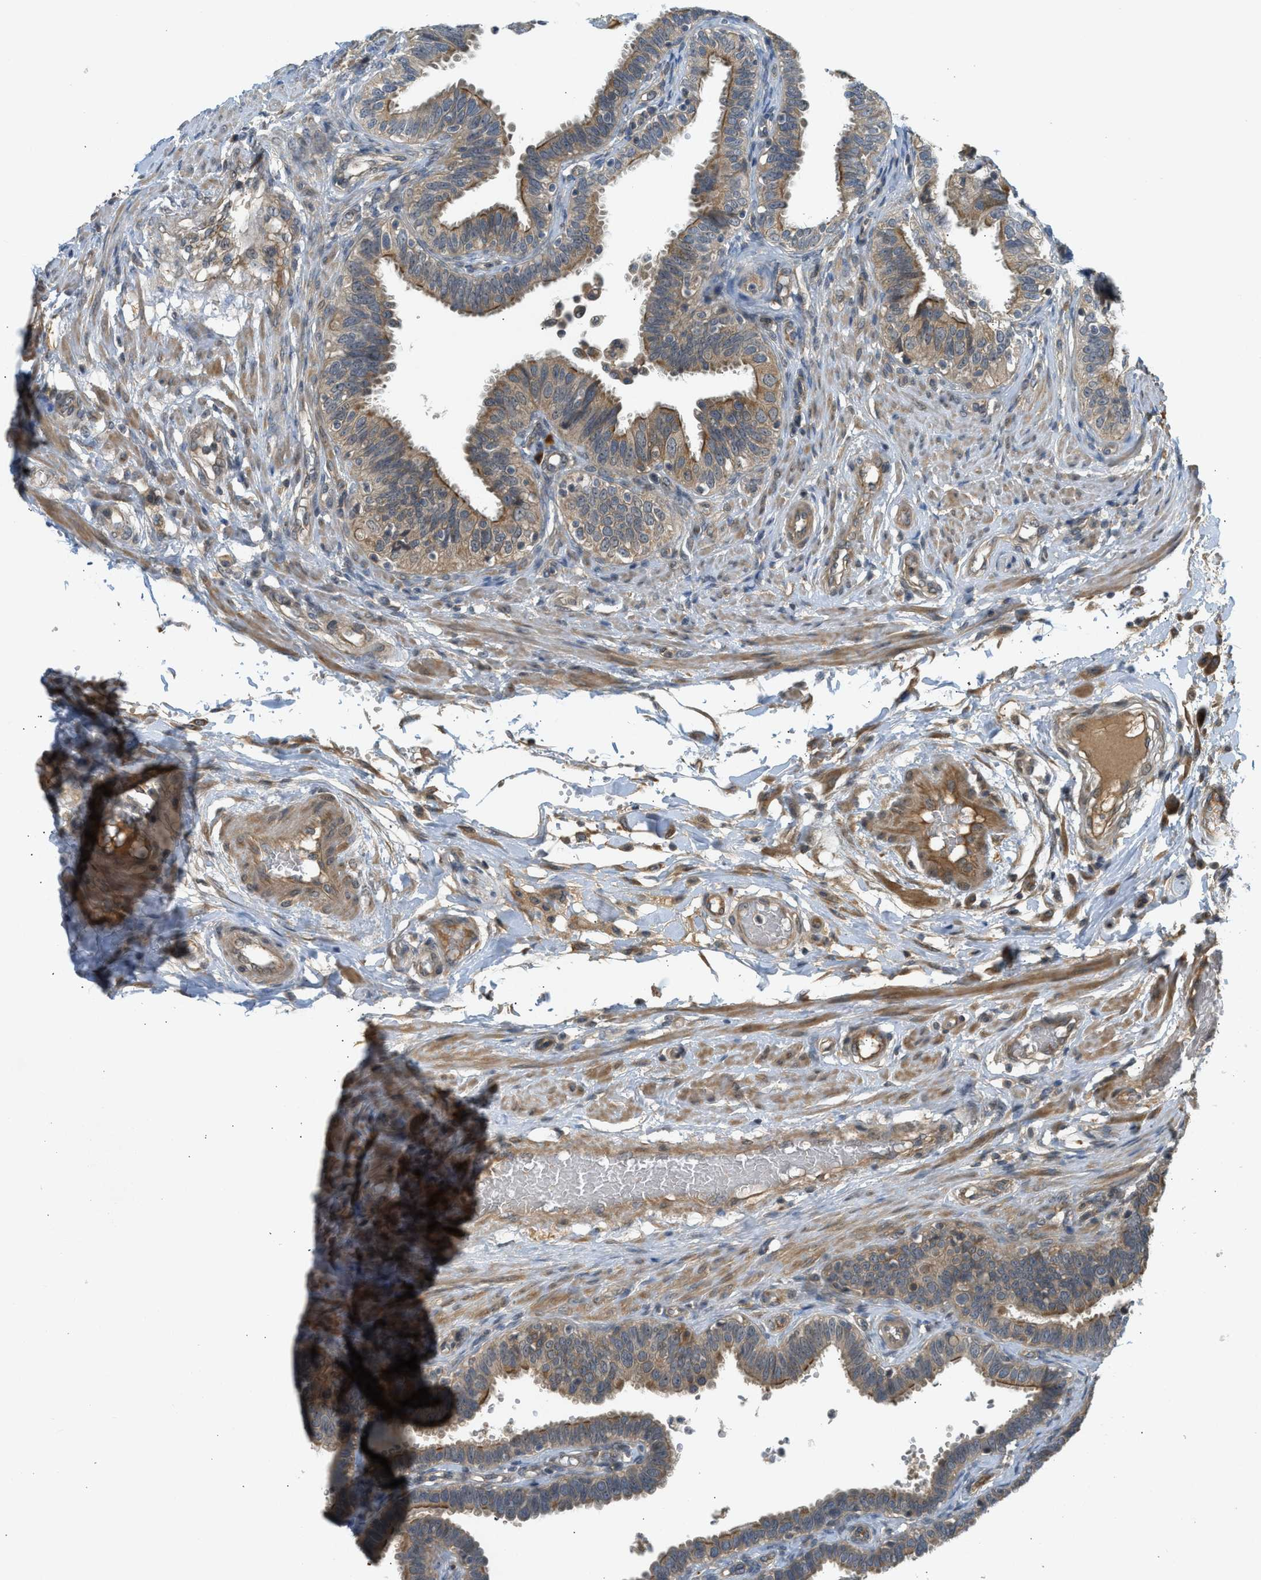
{"staining": {"intensity": "moderate", "quantity": "<25%", "location": "cytoplasmic/membranous"}, "tissue": "fallopian tube", "cell_type": "Glandular cells", "image_type": "normal", "snomed": [{"axis": "morphology", "description": "Normal tissue, NOS"}, {"axis": "topography", "description": "Fallopian tube"}, {"axis": "topography", "description": "Placenta"}], "caption": "Normal fallopian tube demonstrates moderate cytoplasmic/membranous expression in about <25% of glandular cells Using DAB (3,3'-diaminobenzidine) (brown) and hematoxylin (blue) stains, captured at high magnification using brightfield microscopy..", "gene": "ADCY8", "patient": {"sex": "female", "age": 34}}